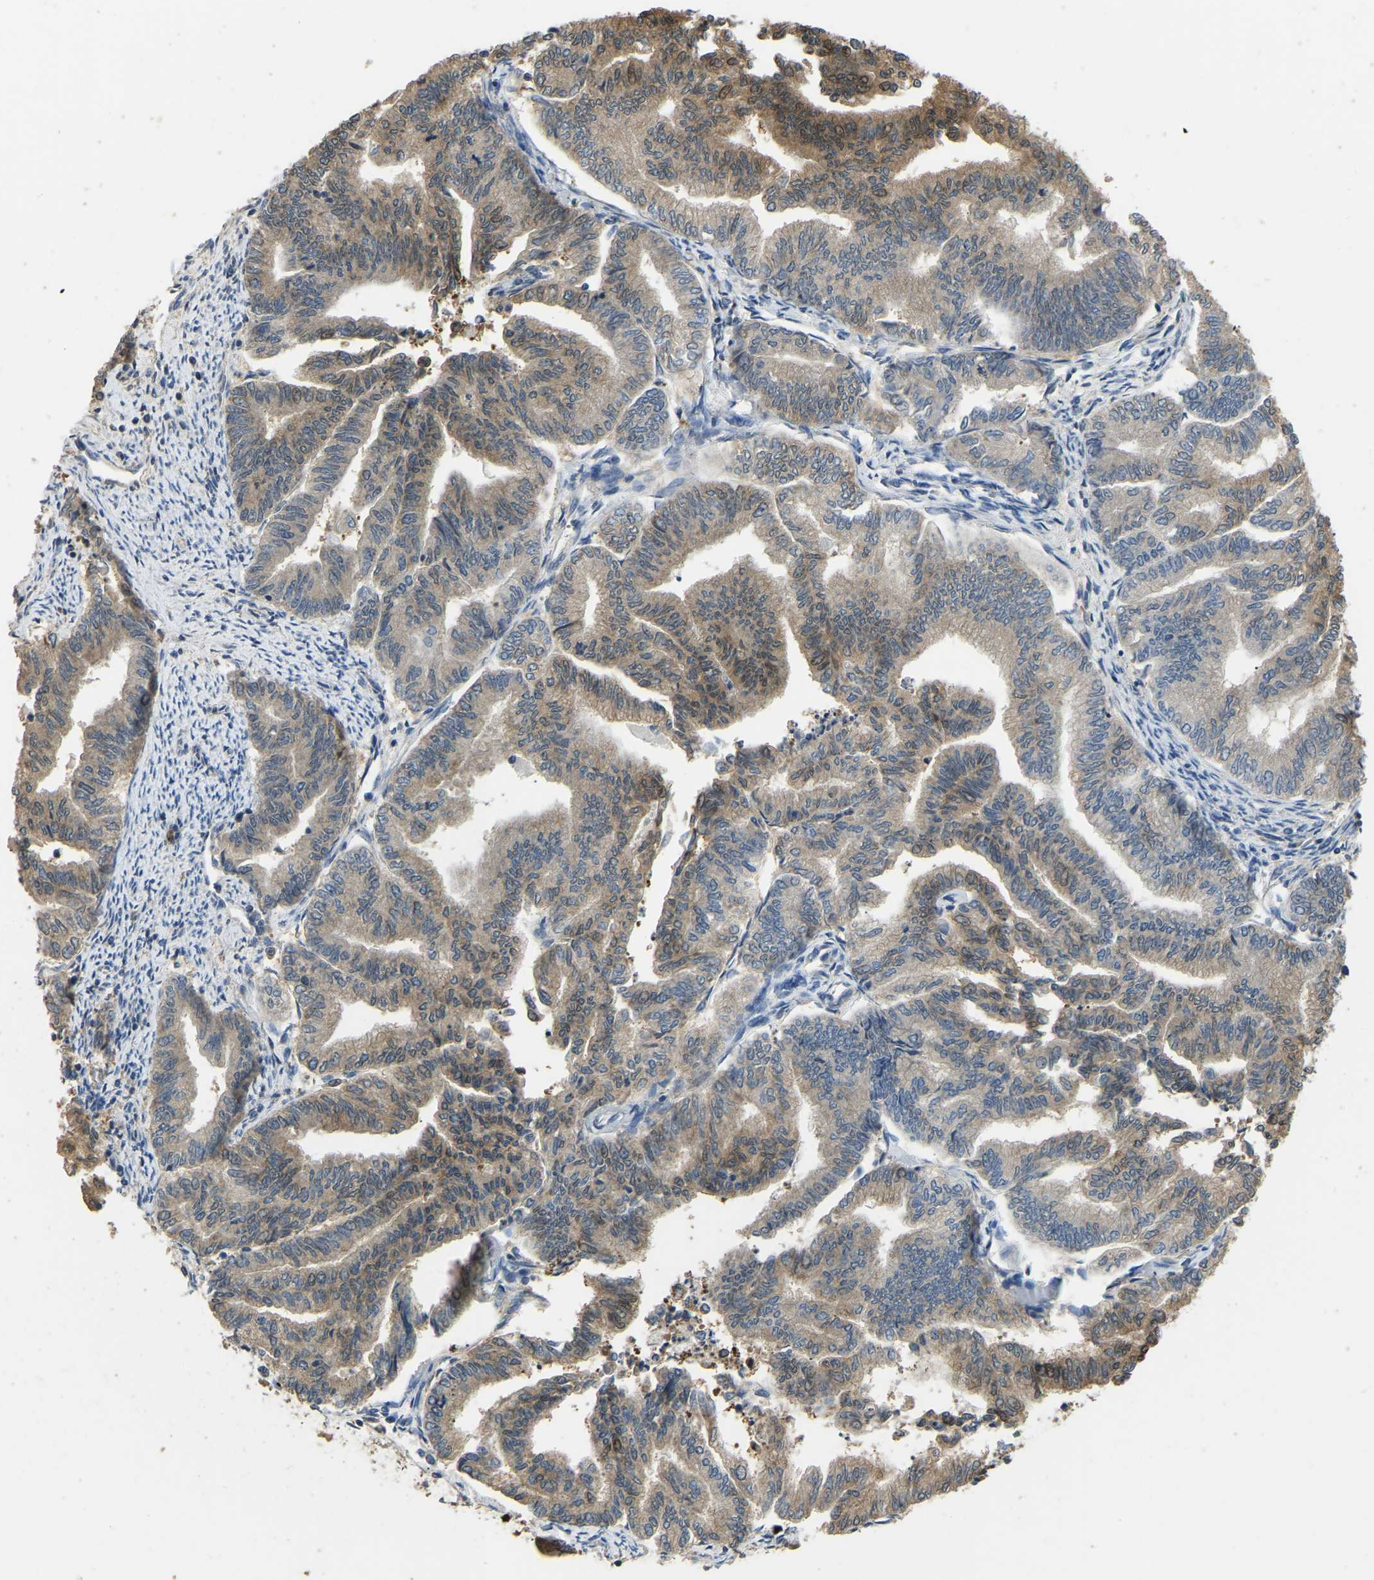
{"staining": {"intensity": "moderate", "quantity": "25%-75%", "location": "cytoplasmic/membranous"}, "tissue": "endometrial cancer", "cell_type": "Tumor cells", "image_type": "cancer", "snomed": [{"axis": "morphology", "description": "Adenocarcinoma, NOS"}, {"axis": "topography", "description": "Endometrium"}], "caption": "Immunohistochemistry (IHC) of endometrial cancer (adenocarcinoma) displays medium levels of moderate cytoplasmic/membranous positivity in approximately 25%-75% of tumor cells.", "gene": "TUFM", "patient": {"sex": "female", "age": 79}}